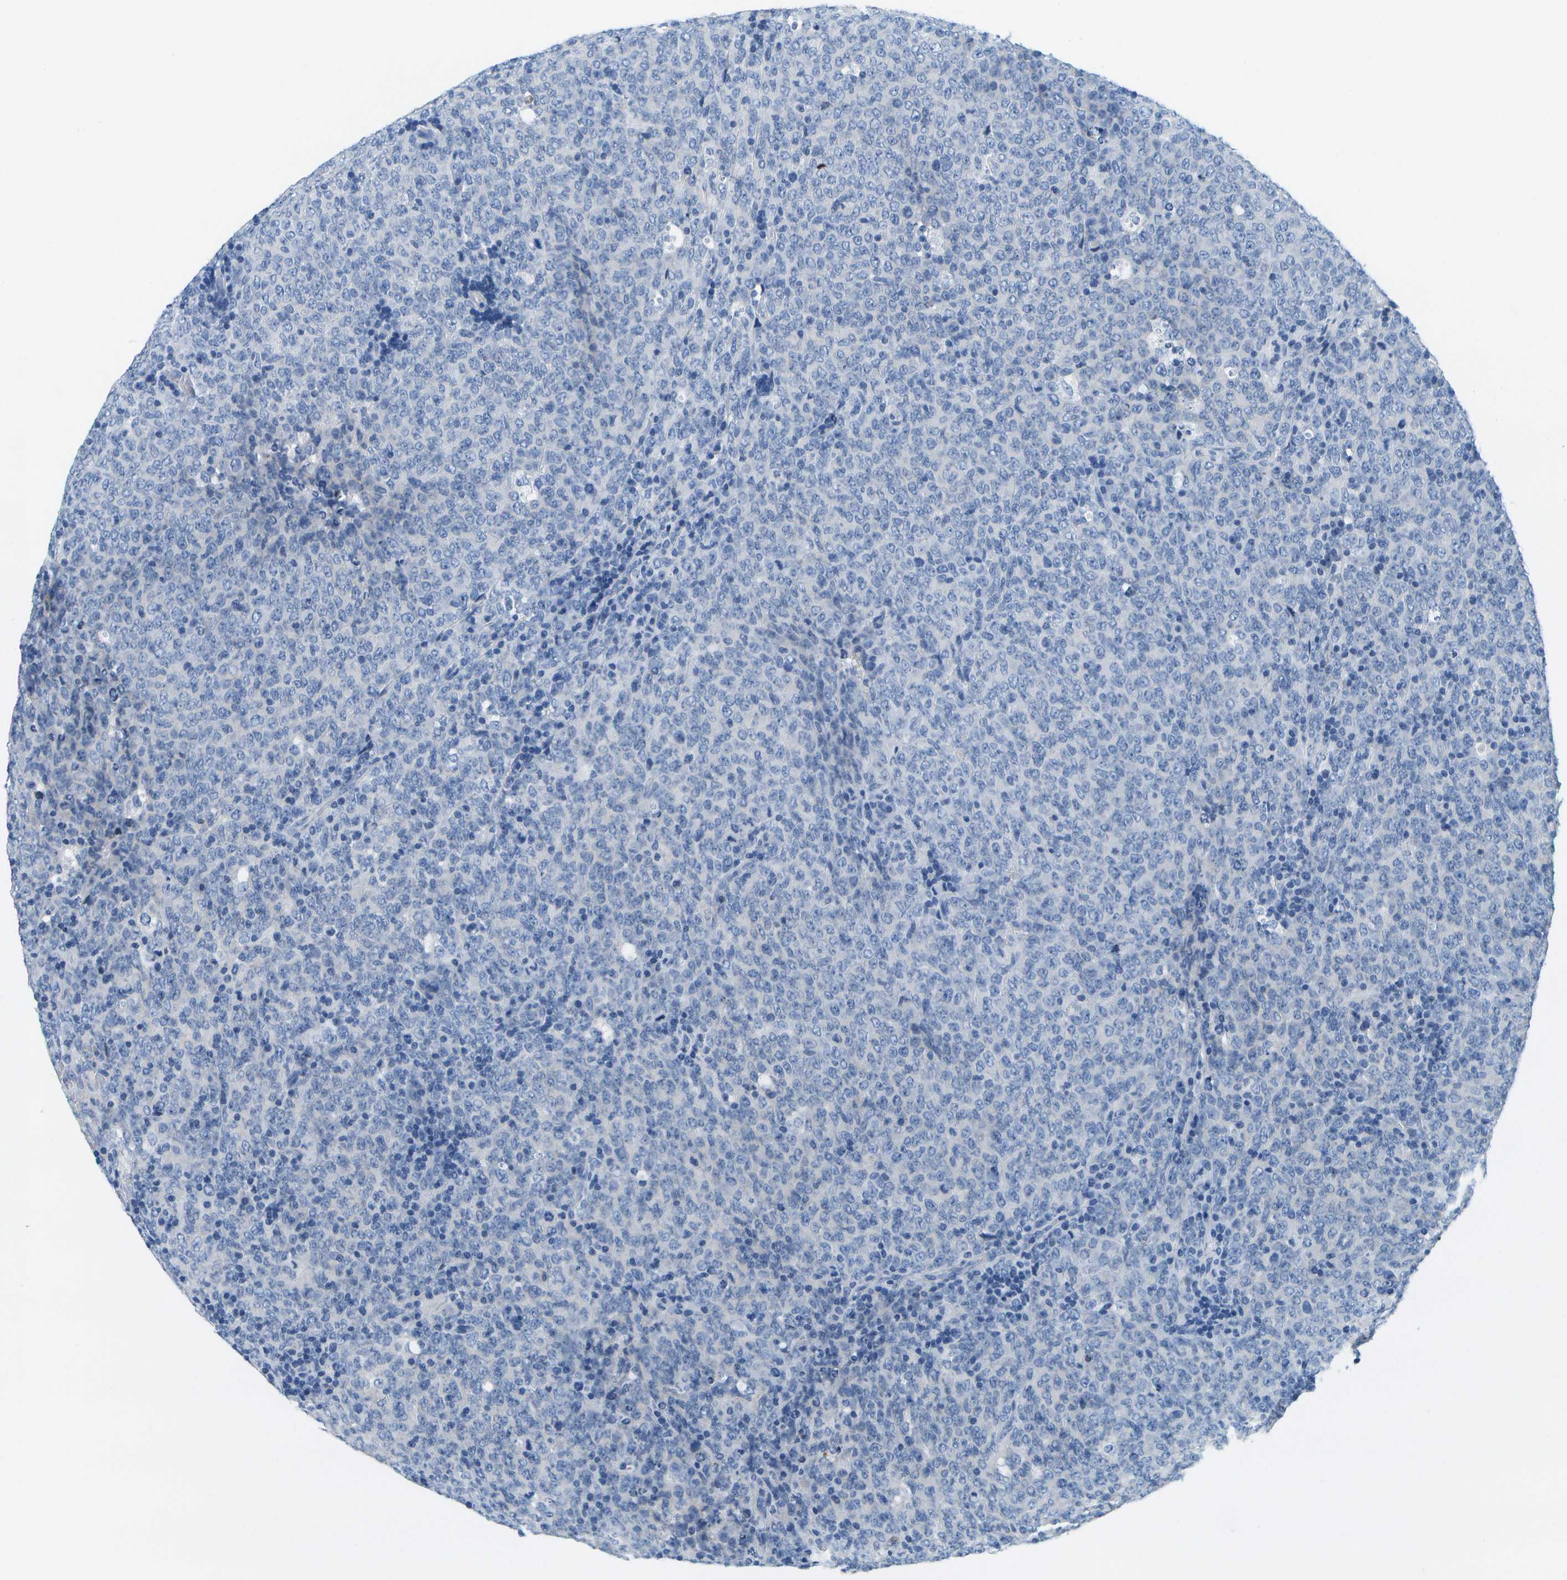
{"staining": {"intensity": "negative", "quantity": "none", "location": "none"}, "tissue": "lymphoma", "cell_type": "Tumor cells", "image_type": "cancer", "snomed": [{"axis": "morphology", "description": "Malignant lymphoma, non-Hodgkin's type, High grade"}, {"axis": "topography", "description": "Tonsil"}], "caption": "A high-resolution image shows immunohistochemistry (IHC) staining of malignant lymphoma, non-Hodgkin's type (high-grade), which reveals no significant positivity in tumor cells.", "gene": "SERPINA1", "patient": {"sex": "female", "age": 36}}